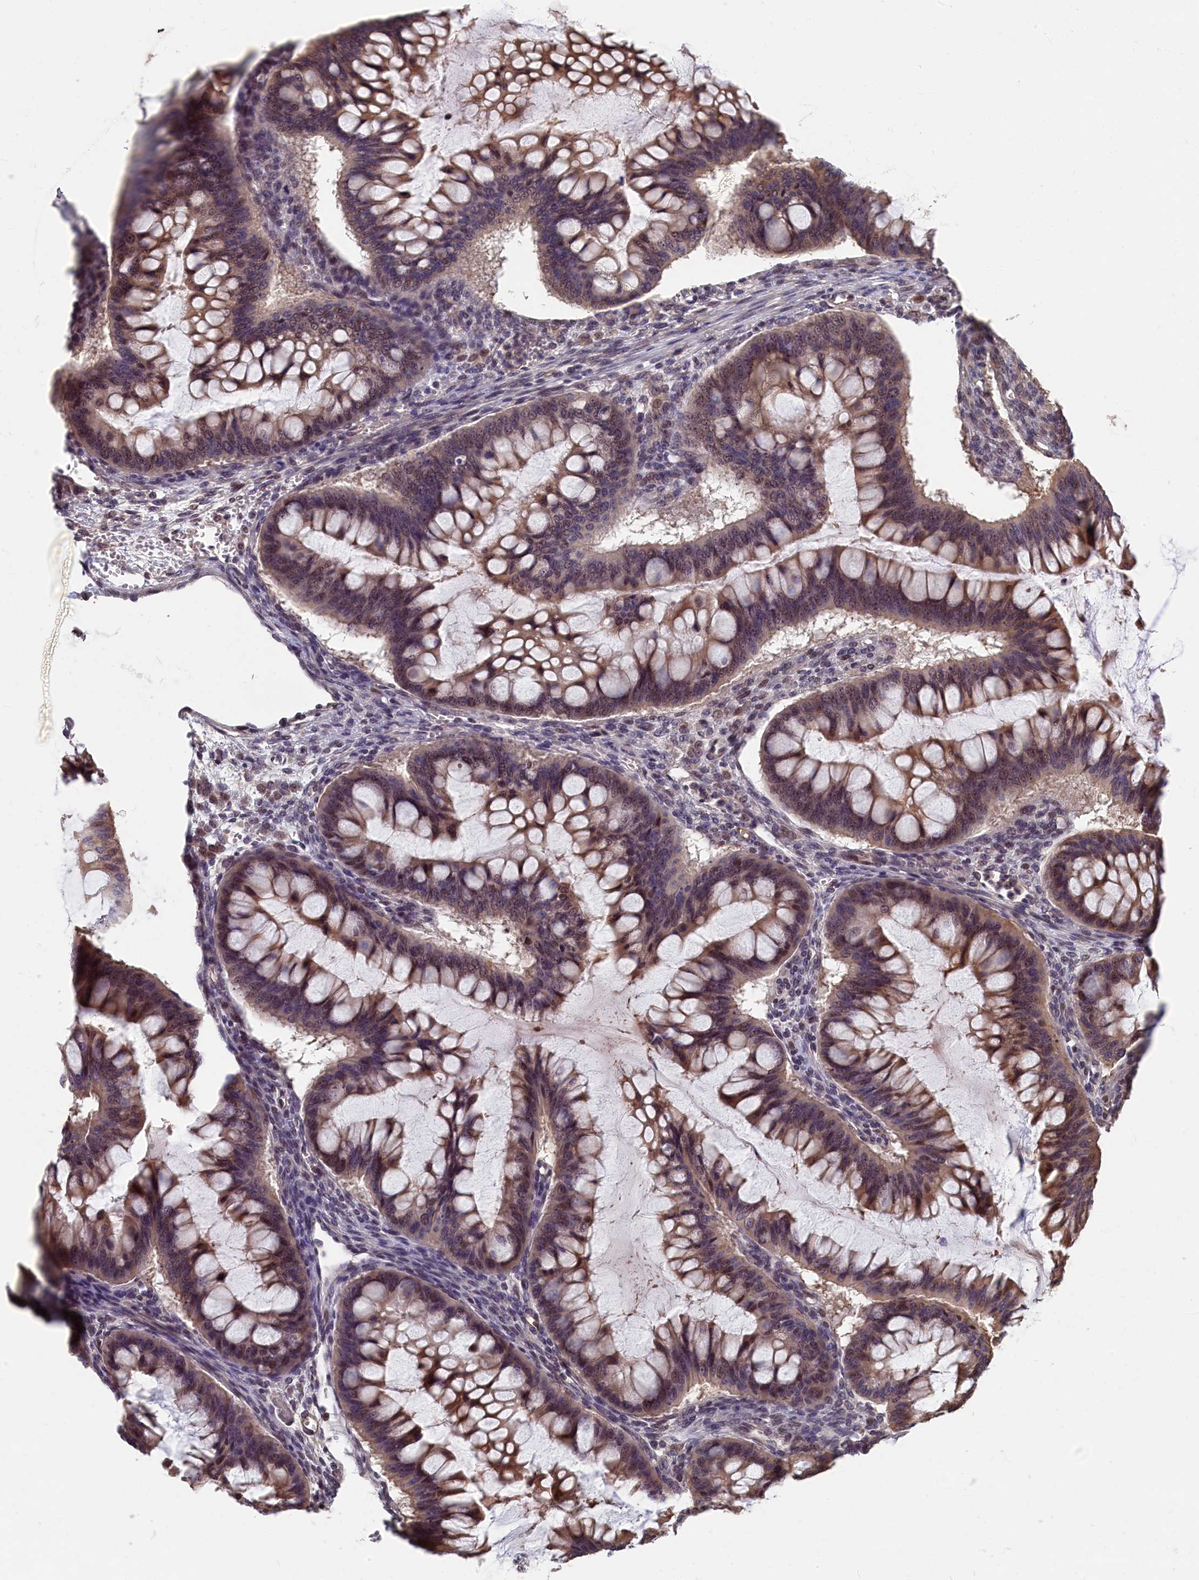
{"staining": {"intensity": "moderate", "quantity": ">75%", "location": "cytoplasmic/membranous,nuclear"}, "tissue": "ovarian cancer", "cell_type": "Tumor cells", "image_type": "cancer", "snomed": [{"axis": "morphology", "description": "Cystadenocarcinoma, mucinous, NOS"}, {"axis": "topography", "description": "Ovary"}], "caption": "Ovarian mucinous cystadenocarcinoma tissue displays moderate cytoplasmic/membranous and nuclear staining in approximately >75% of tumor cells, visualized by immunohistochemistry.", "gene": "TMEM116", "patient": {"sex": "female", "age": 73}}